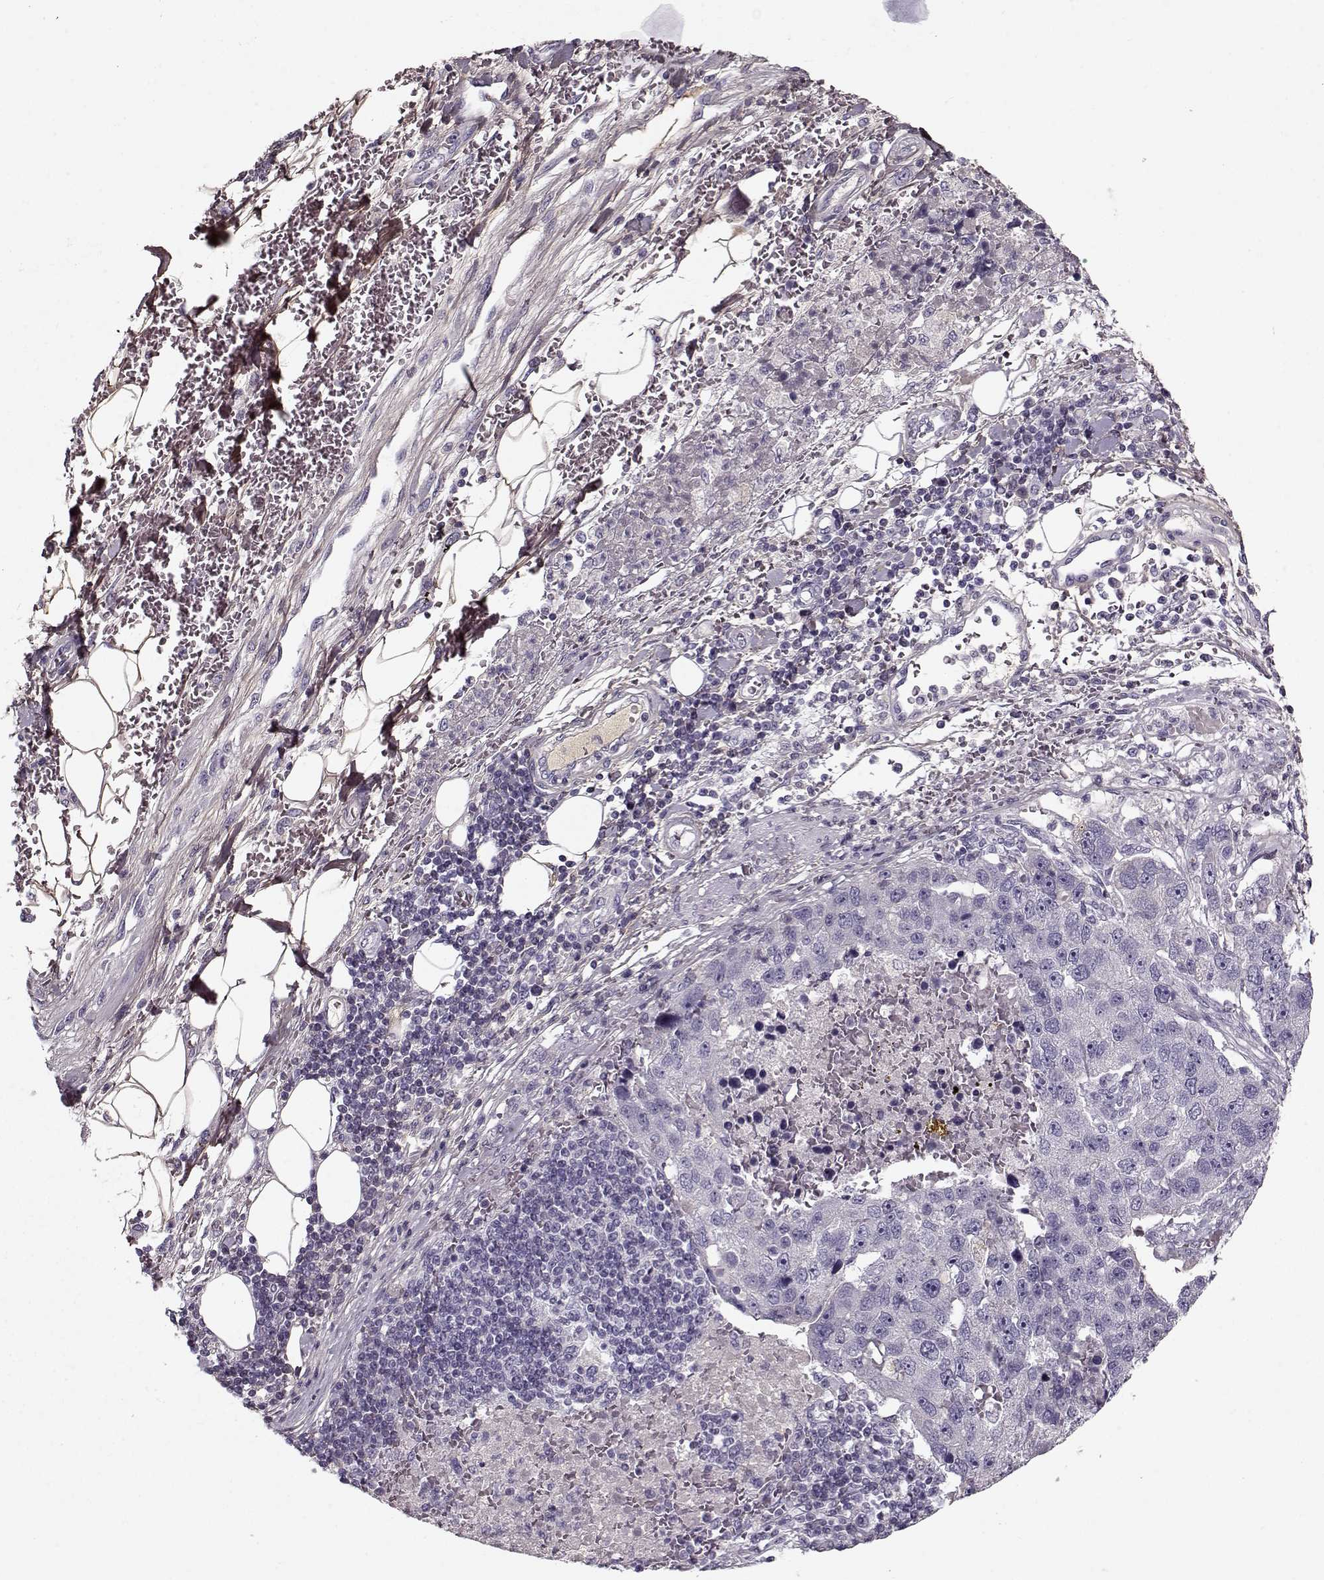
{"staining": {"intensity": "negative", "quantity": "none", "location": "none"}, "tissue": "pancreatic cancer", "cell_type": "Tumor cells", "image_type": "cancer", "snomed": [{"axis": "morphology", "description": "Adenocarcinoma, NOS"}, {"axis": "topography", "description": "Pancreas"}], "caption": "Immunohistochemistry histopathology image of human adenocarcinoma (pancreatic) stained for a protein (brown), which displays no staining in tumor cells.", "gene": "LUM", "patient": {"sex": "female", "age": 61}}